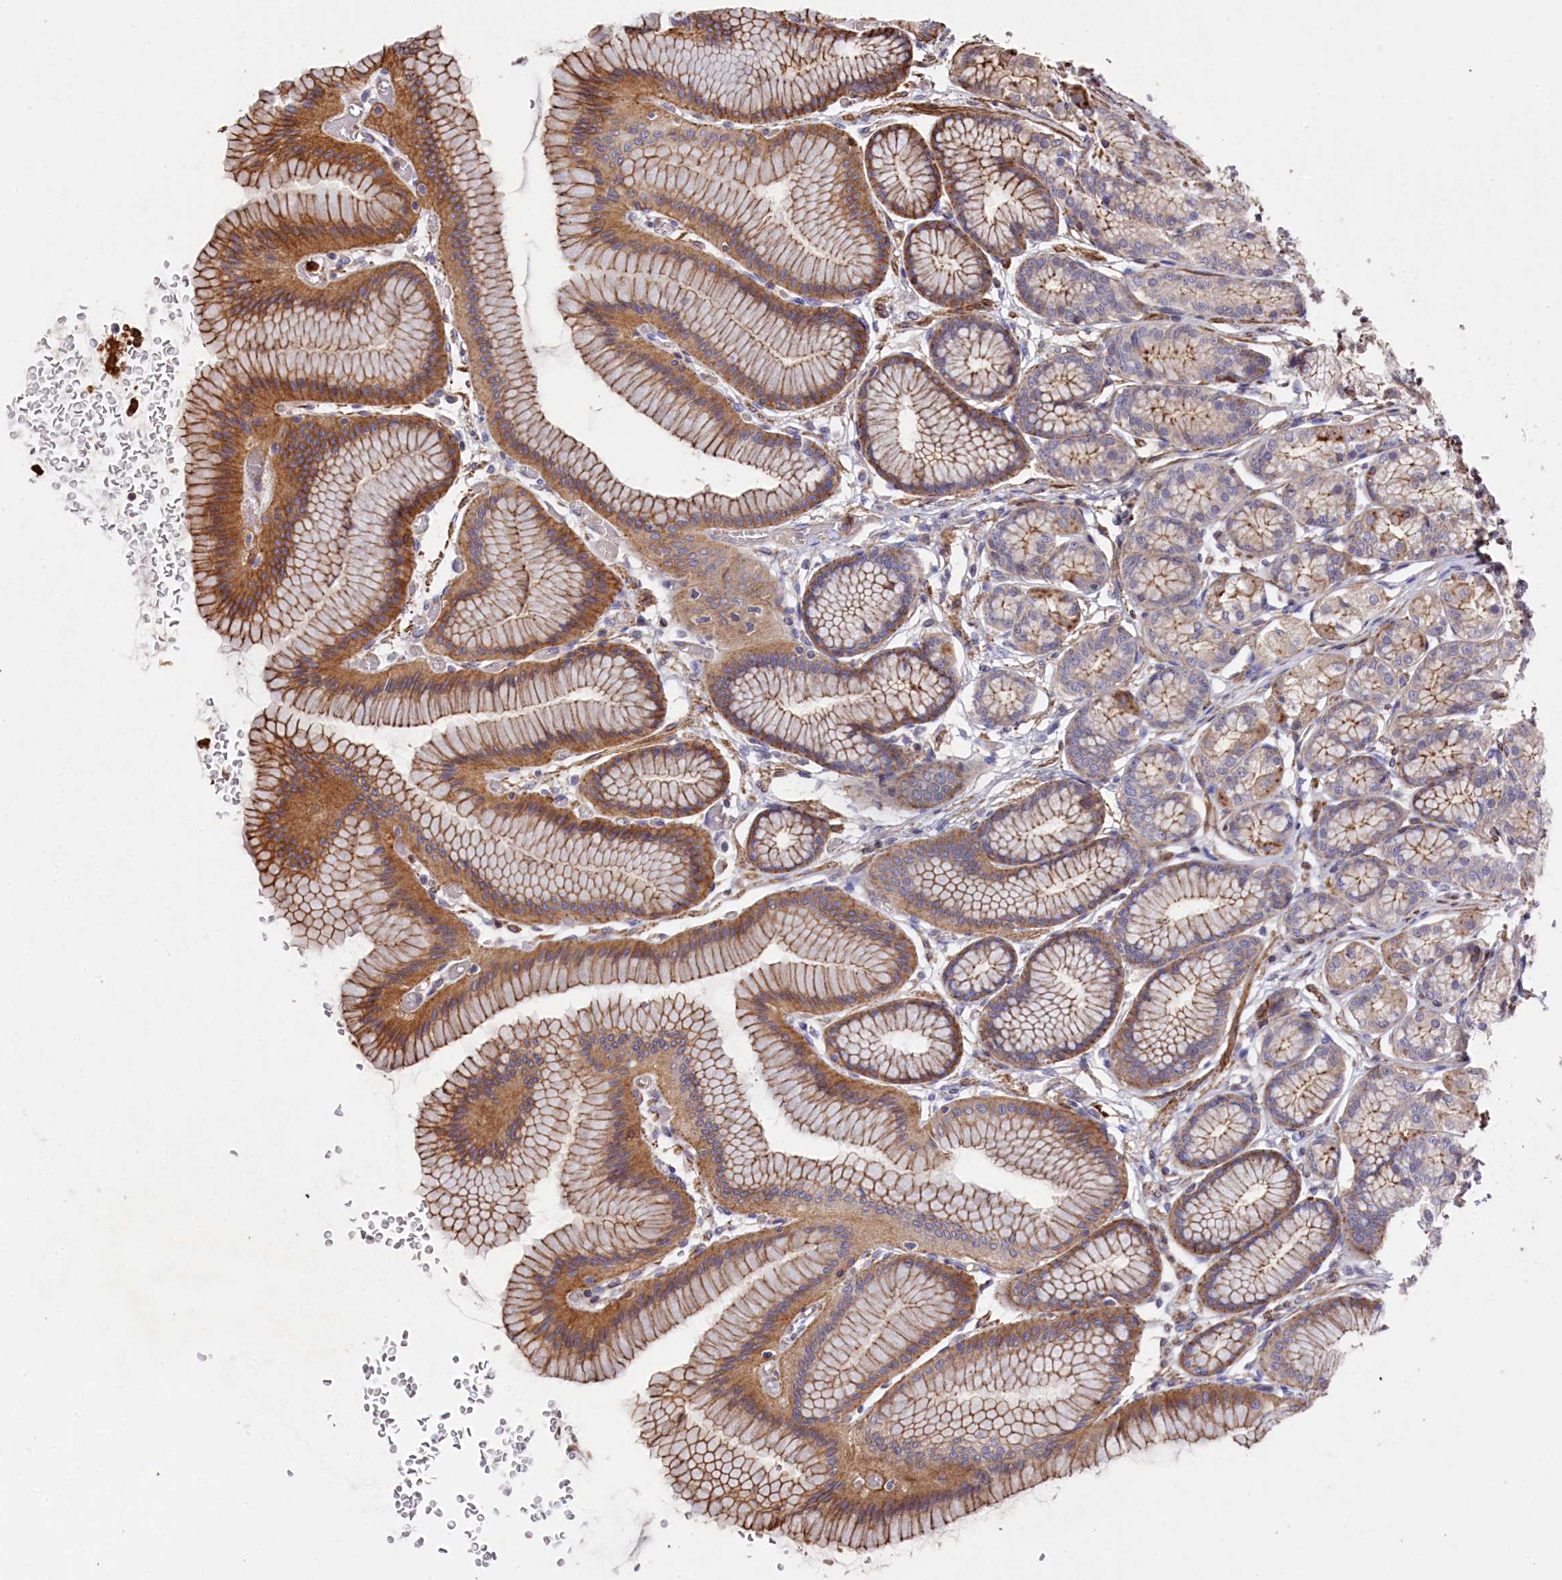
{"staining": {"intensity": "moderate", "quantity": ">75%", "location": "cytoplasmic/membranous"}, "tissue": "stomach", "cell_type": "Glandular cells", "image_type": "normal", "snomed": [{"axis": "morphology", "description": "Normal tissue, NOS"}, {"axis": "morphology", "description": "Adenocarcinoma, NOS"}, {"axis": "morphology", "description": "Adenocarcinoma, High grade"}, {"axis": "topography", "description": "Stomach, upper"}, {"axis": "topography", "description": "Stomach"}], "caption": "Immunohistochemistry (DAB) staining of normal human stomach displays moderate cytoplasmic/membranous protein positivity in about >75% of glandular cells.", "gene": "RAPSN", "patient": {"sex": "female", "age": 65}}